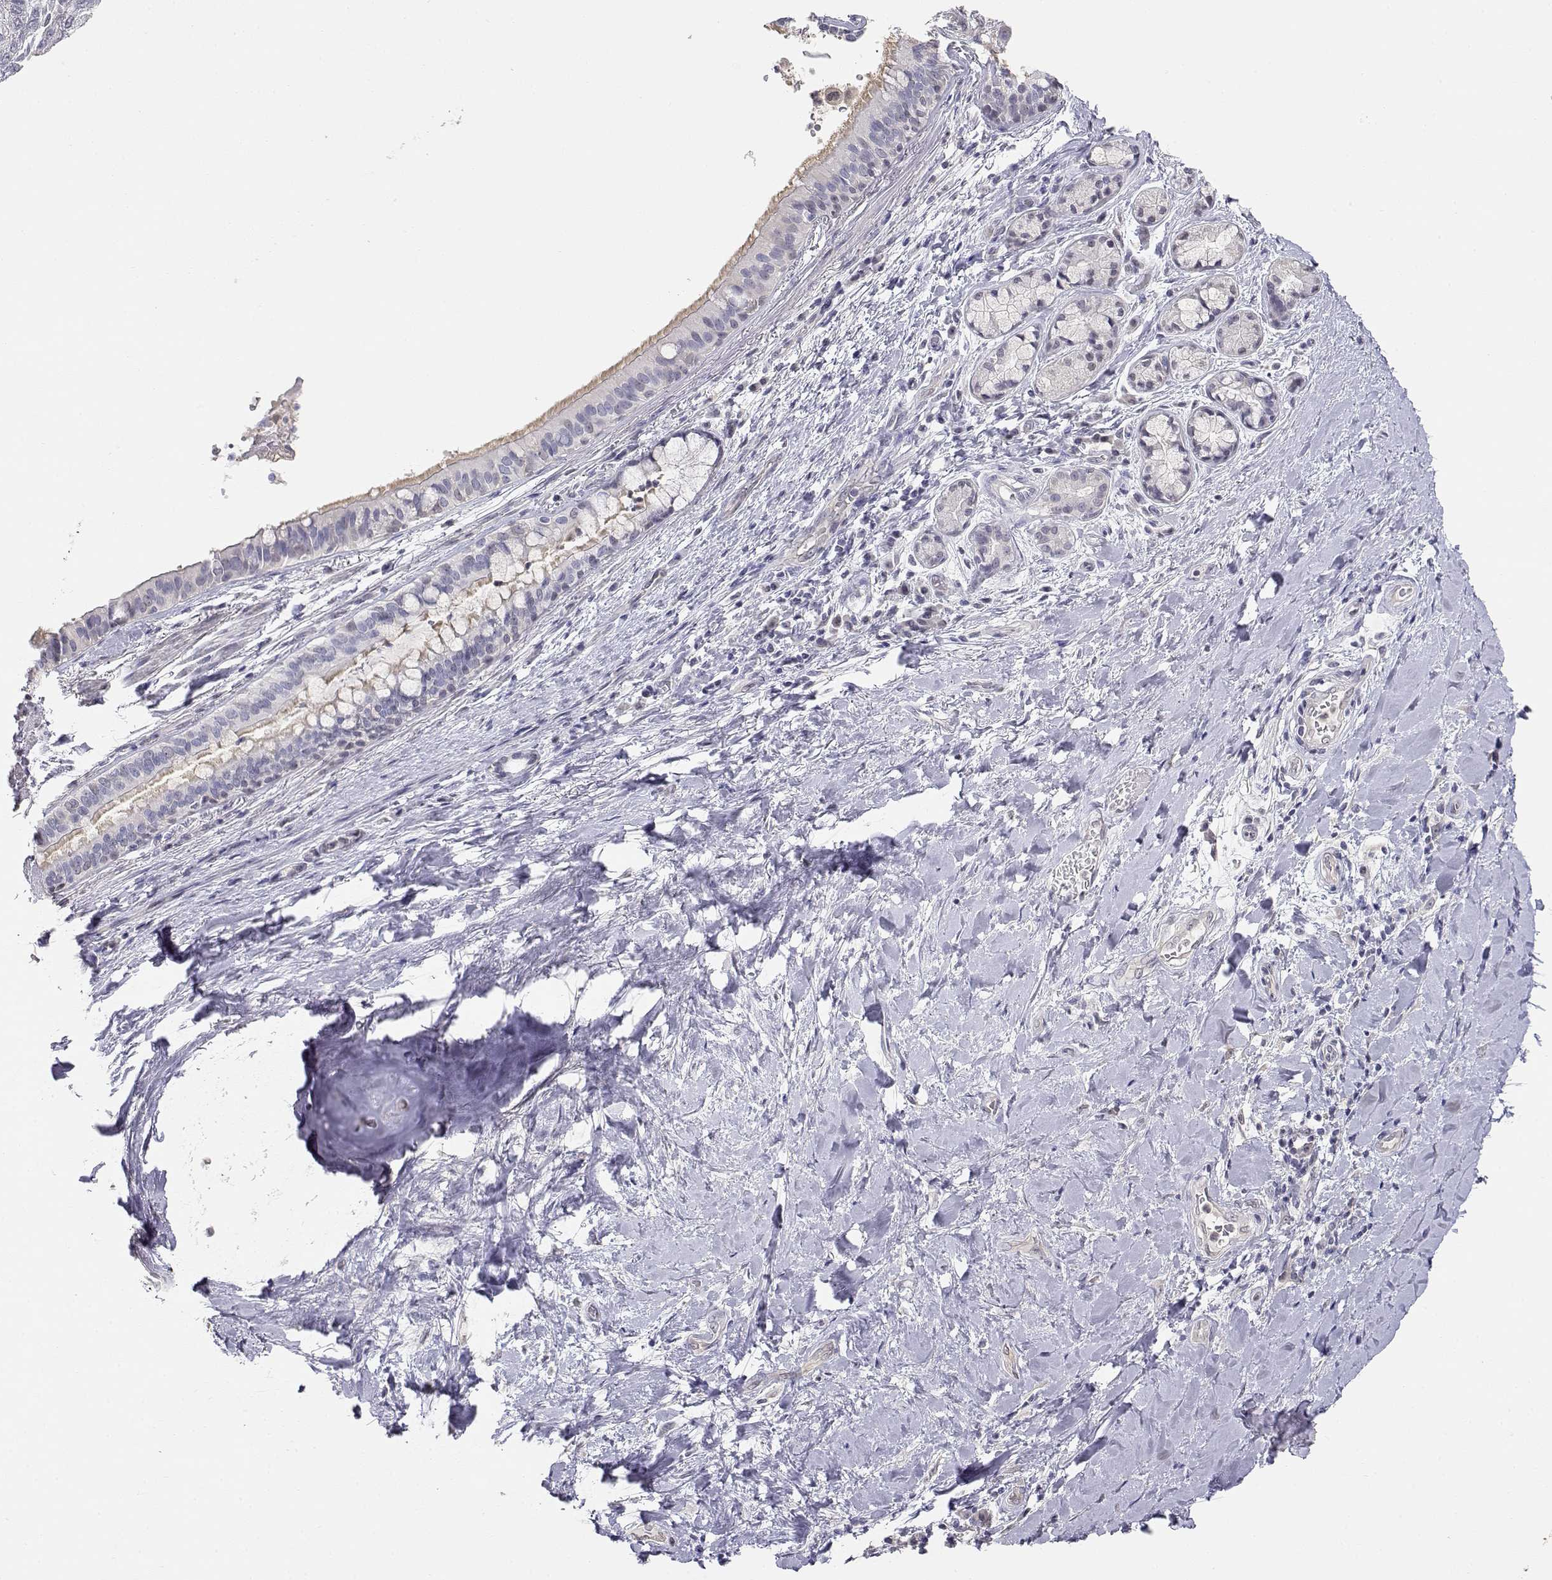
{"staining": {"intensity": "weak", "quantity": ">75%", "location": "cytoplasmic/membranous"}, "tissue": "bronchus", "cell_type": "Respiratory epithelial cells", "image_type": "normal", "snomed": [{"axis": "morphology", "description": "Normal tissue, NOS"}, {"axis": "morphology", "description": "Squamous cell carcinoma, NOS"}, {"axis": "topography", "description": "Bronchus"}, {"axis": "topography", "description": "Lung"}], "caption": "A brown stain labels weak cytoplasmic/membranous staining of a protein in respiratory epithelial cells of unremarkable human bronchus.", "gene": "ADA", "patient": {"sex": "male", "age": 69}}